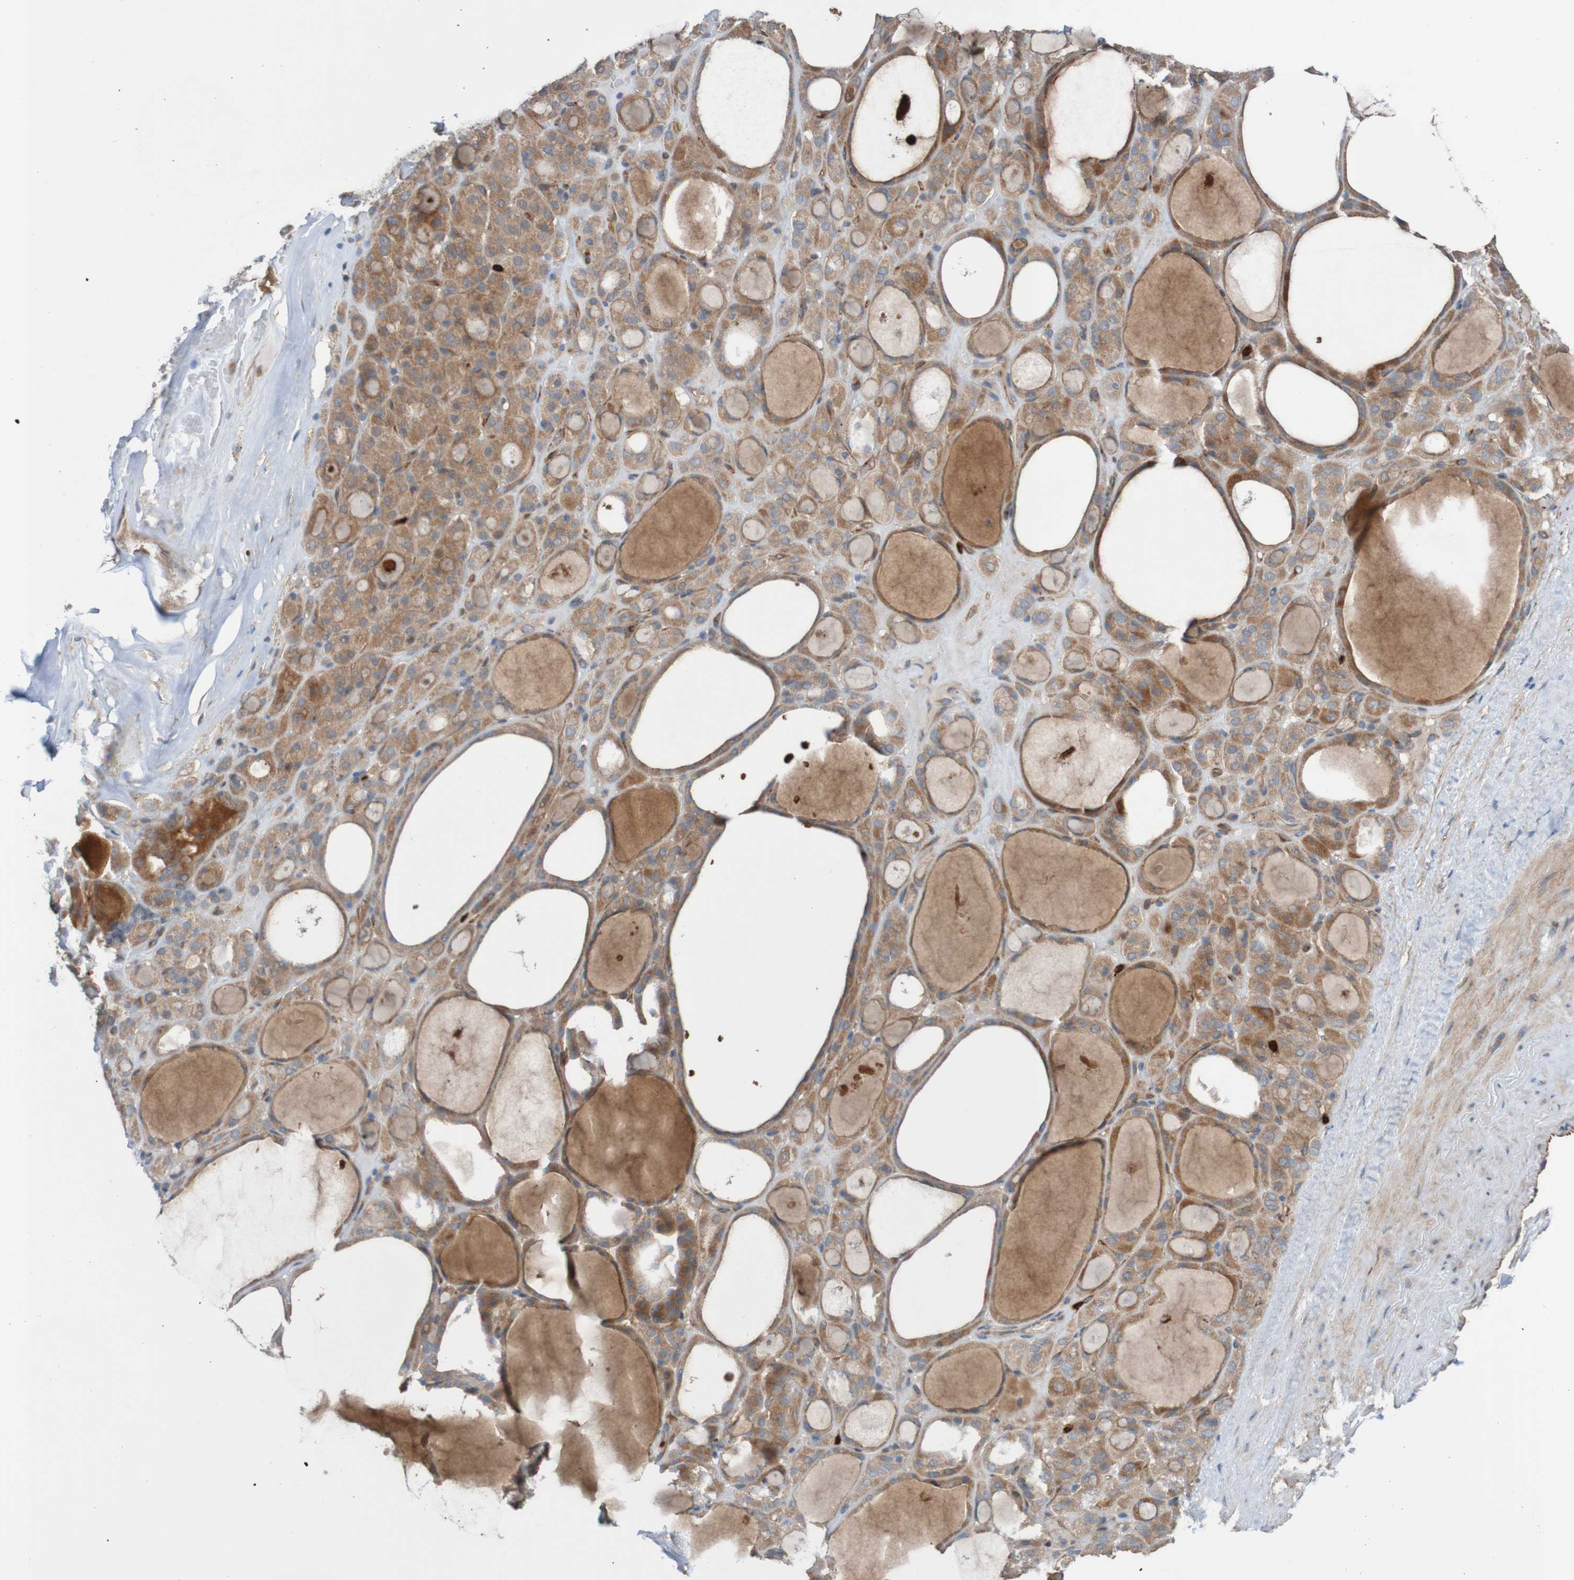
{"staining": {"intensity": "moderate", "quantity": ">75%", "location": "cytoplasmic/membranous"}, "tissue": "thyroid gland", "cell_type": "Glandular cells", "image_type": "normal", "snomed": [{"axis": "morphology", "description": "Normal tissue, NOS"}, {"axis": "morphology", "description": "Carcinoma, NOS"}, {"axis": "topography", "description": "Thyroid gland"}], "caption": "A high-resolution photomicrograph shows immunohistochemistry (IHC) staining of unremarkable thyroid gland, which displays moderate cytoplasmic/membranous staining in approximately >75% of glandular cells. Nuclei are stained in blue.", "gene": "ST8SIA6", "patient": {"sex": "female", "age": 86}}